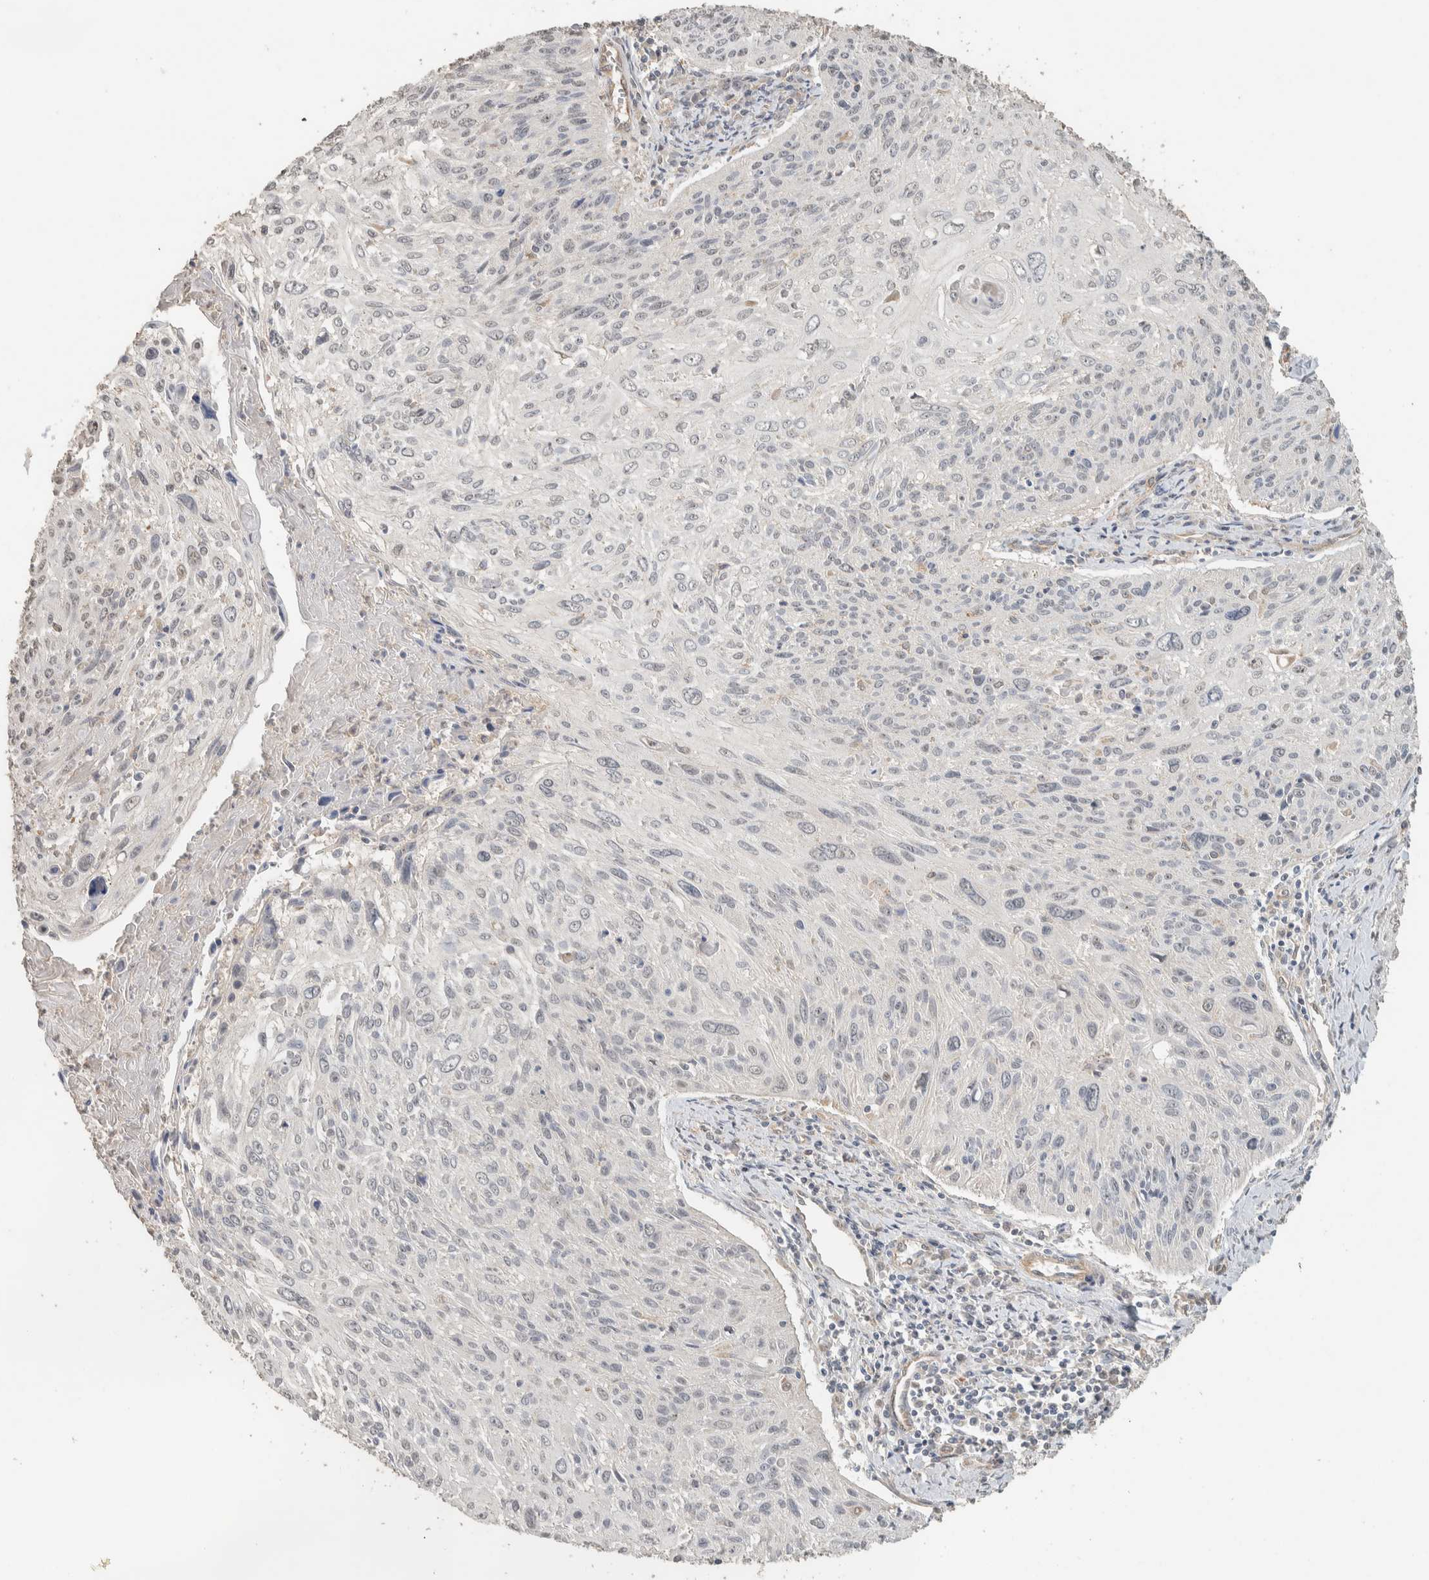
{"staining": {"intensity": "negative", "quantity": "none", "location": "none"}, "tissue": "cervical cancer", "cell_type": "Tumor cells", "image_type": "cancer", "snomed": [{"axis": "morphology", "description": "Squamous cell carcinoma, NOS"}, {"axis": "topography", "description": "Cervix"}], "caption": "Cervical squamous cell carcinoma stained for a protein using immunohistochemistry displays no positivity tumor cells.", "gene": "PDE7B", "patient": {"sex": "female", "age": 51}}